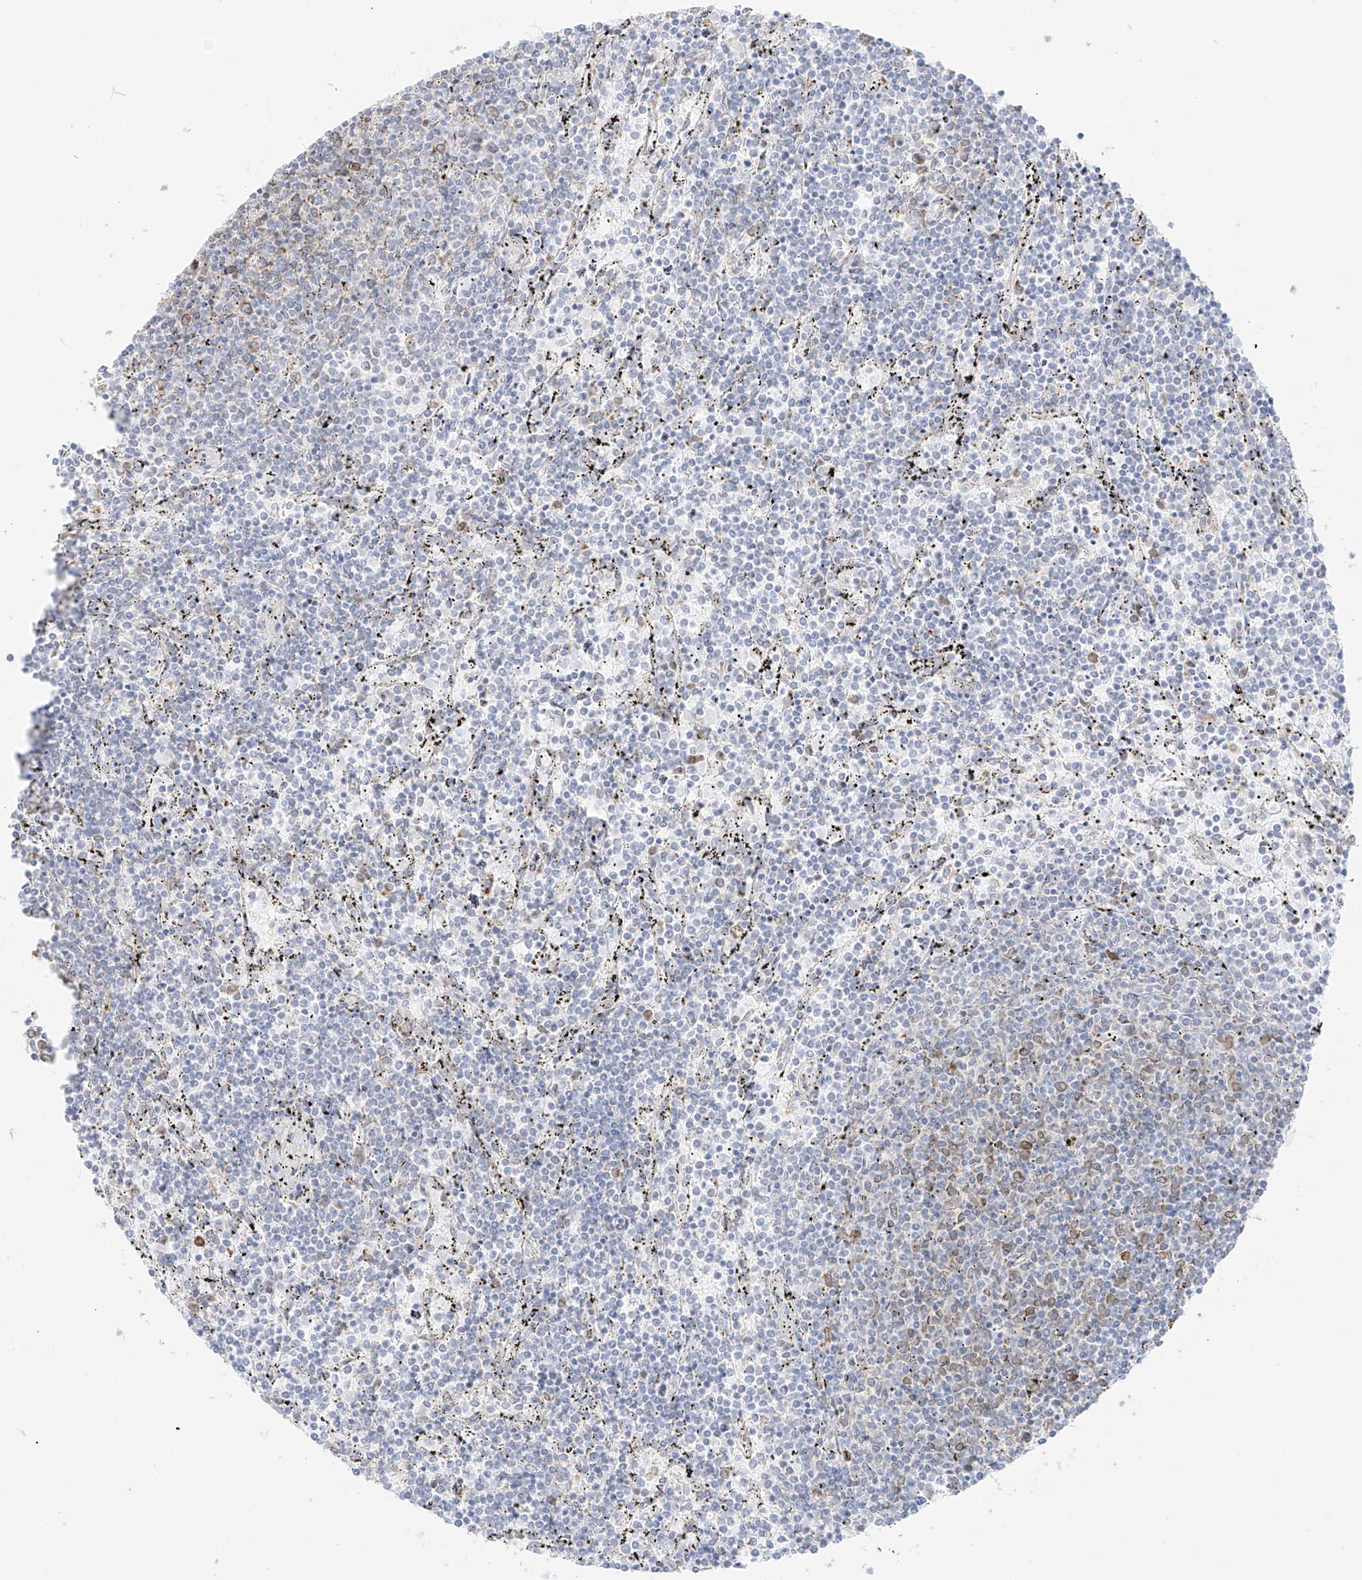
{"staining": {"intensity": "negative", "quantity": "none", "location": "none"}, "tissue": "lymphoma", "cell_type": "Tumor cells", "image_type": "cancer", "snomed": [{"axis": "morphology", "description": "Malignant lymphoma, non-Hodgkin's type, Low grade"}, {"axis": "topography", "description": "Spleen"}], "caption": "Lymphoma was stained to show a protein in brown. There is no significant positivity in tumor cells. (DAB (3,3'-diaminobenzidine) IHC with hematoxylin counter stain).", "gene": "LRRC59", "patient": {"sex": "female", "age": 50}}